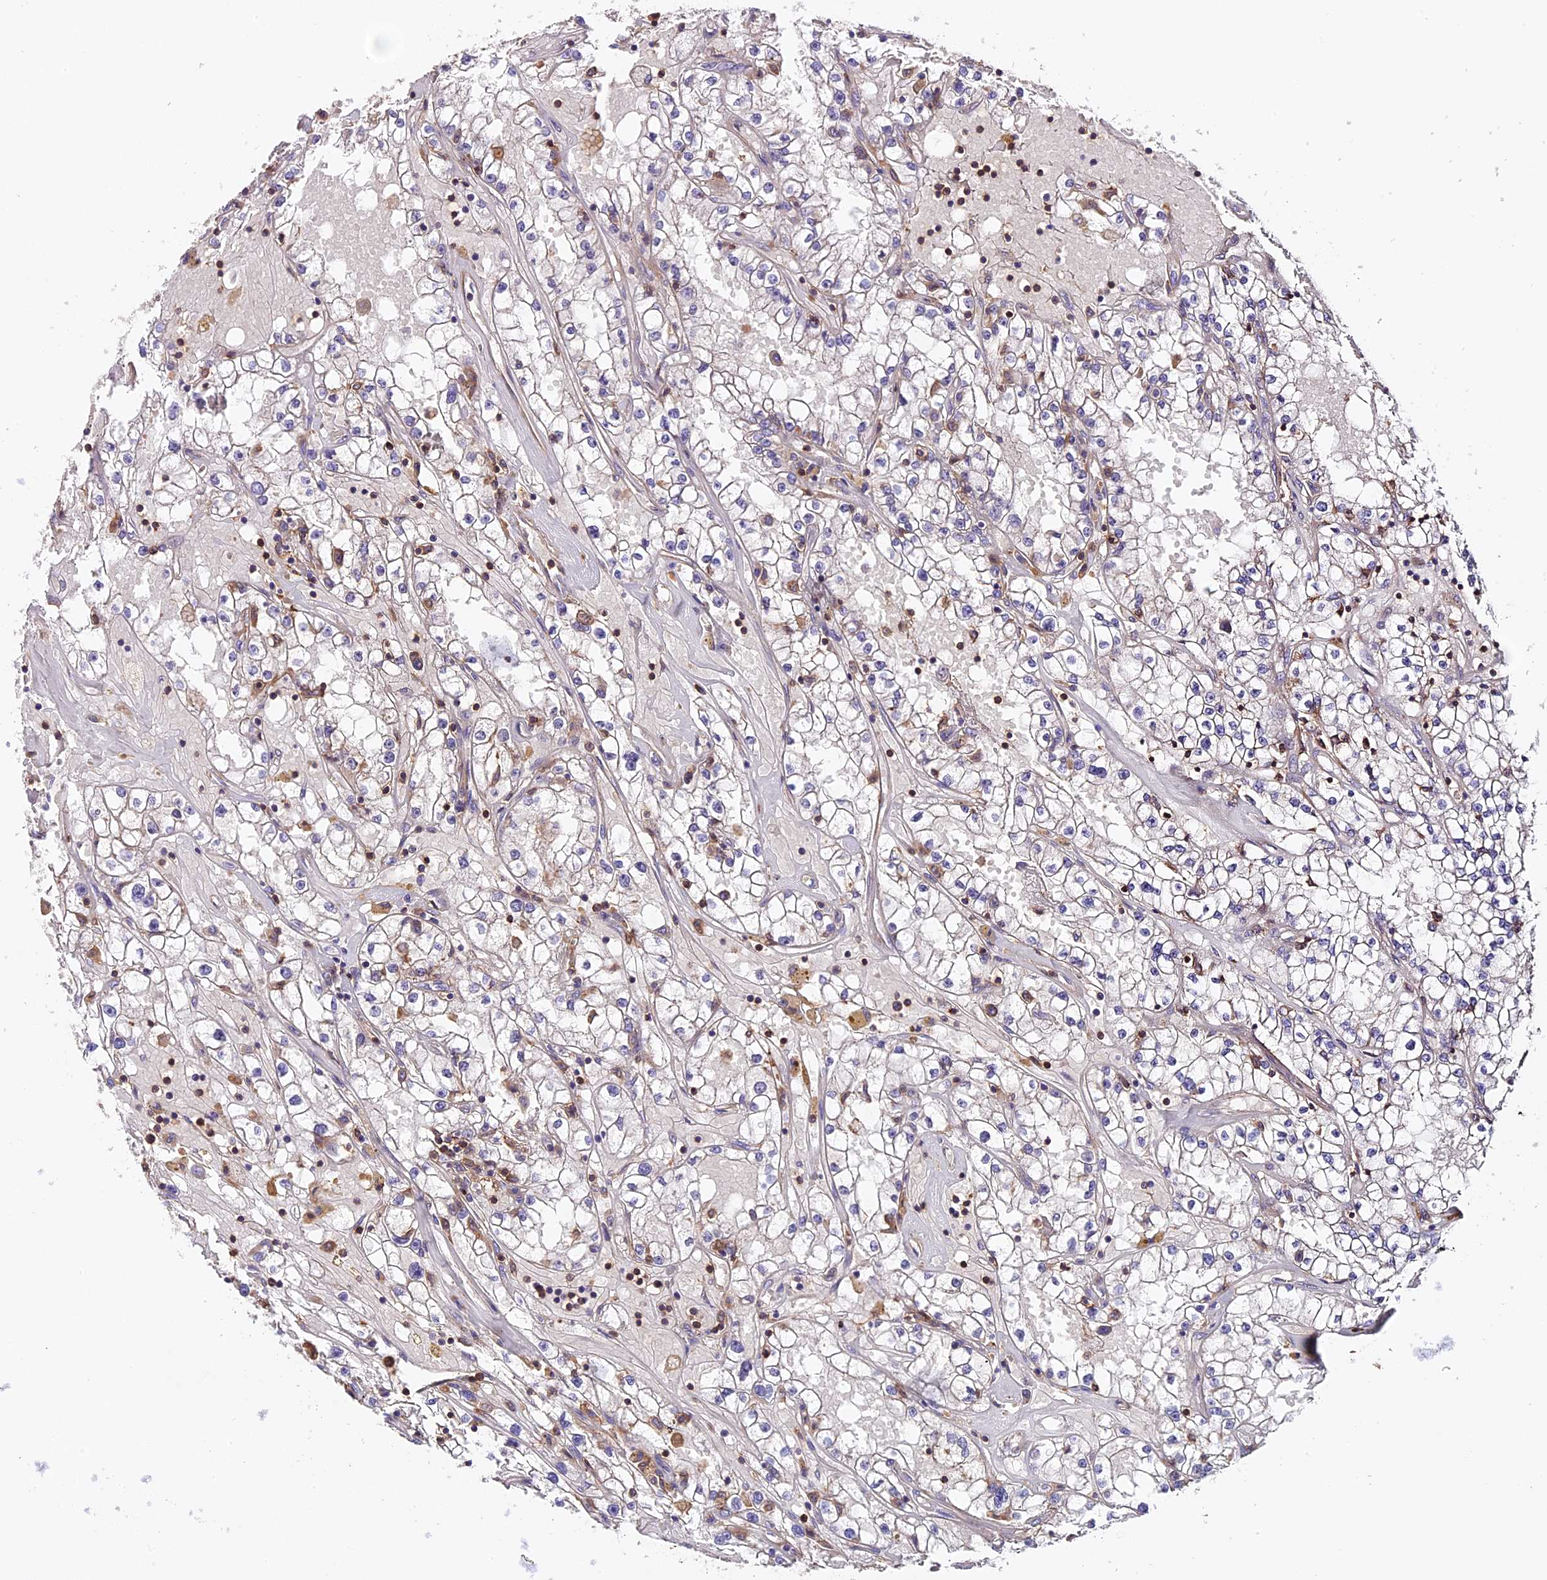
{"staining": {"intensity": "negative", "quantity": "none", "location": "none"}, "tissue": "renal cancer", "cell_type": "Tumor cells", "image_type": "cancer", "snomed": [{"axis": "morphology", "description": "Adenocarcinoma, NOS"}, {"axis": "topography", "description": "Kidney"}], "caption": "There is no significant expression in tumor cells of renal cancer.", "gene": "SKIDA1", "patient": {"sex": "male", "age": 56}}